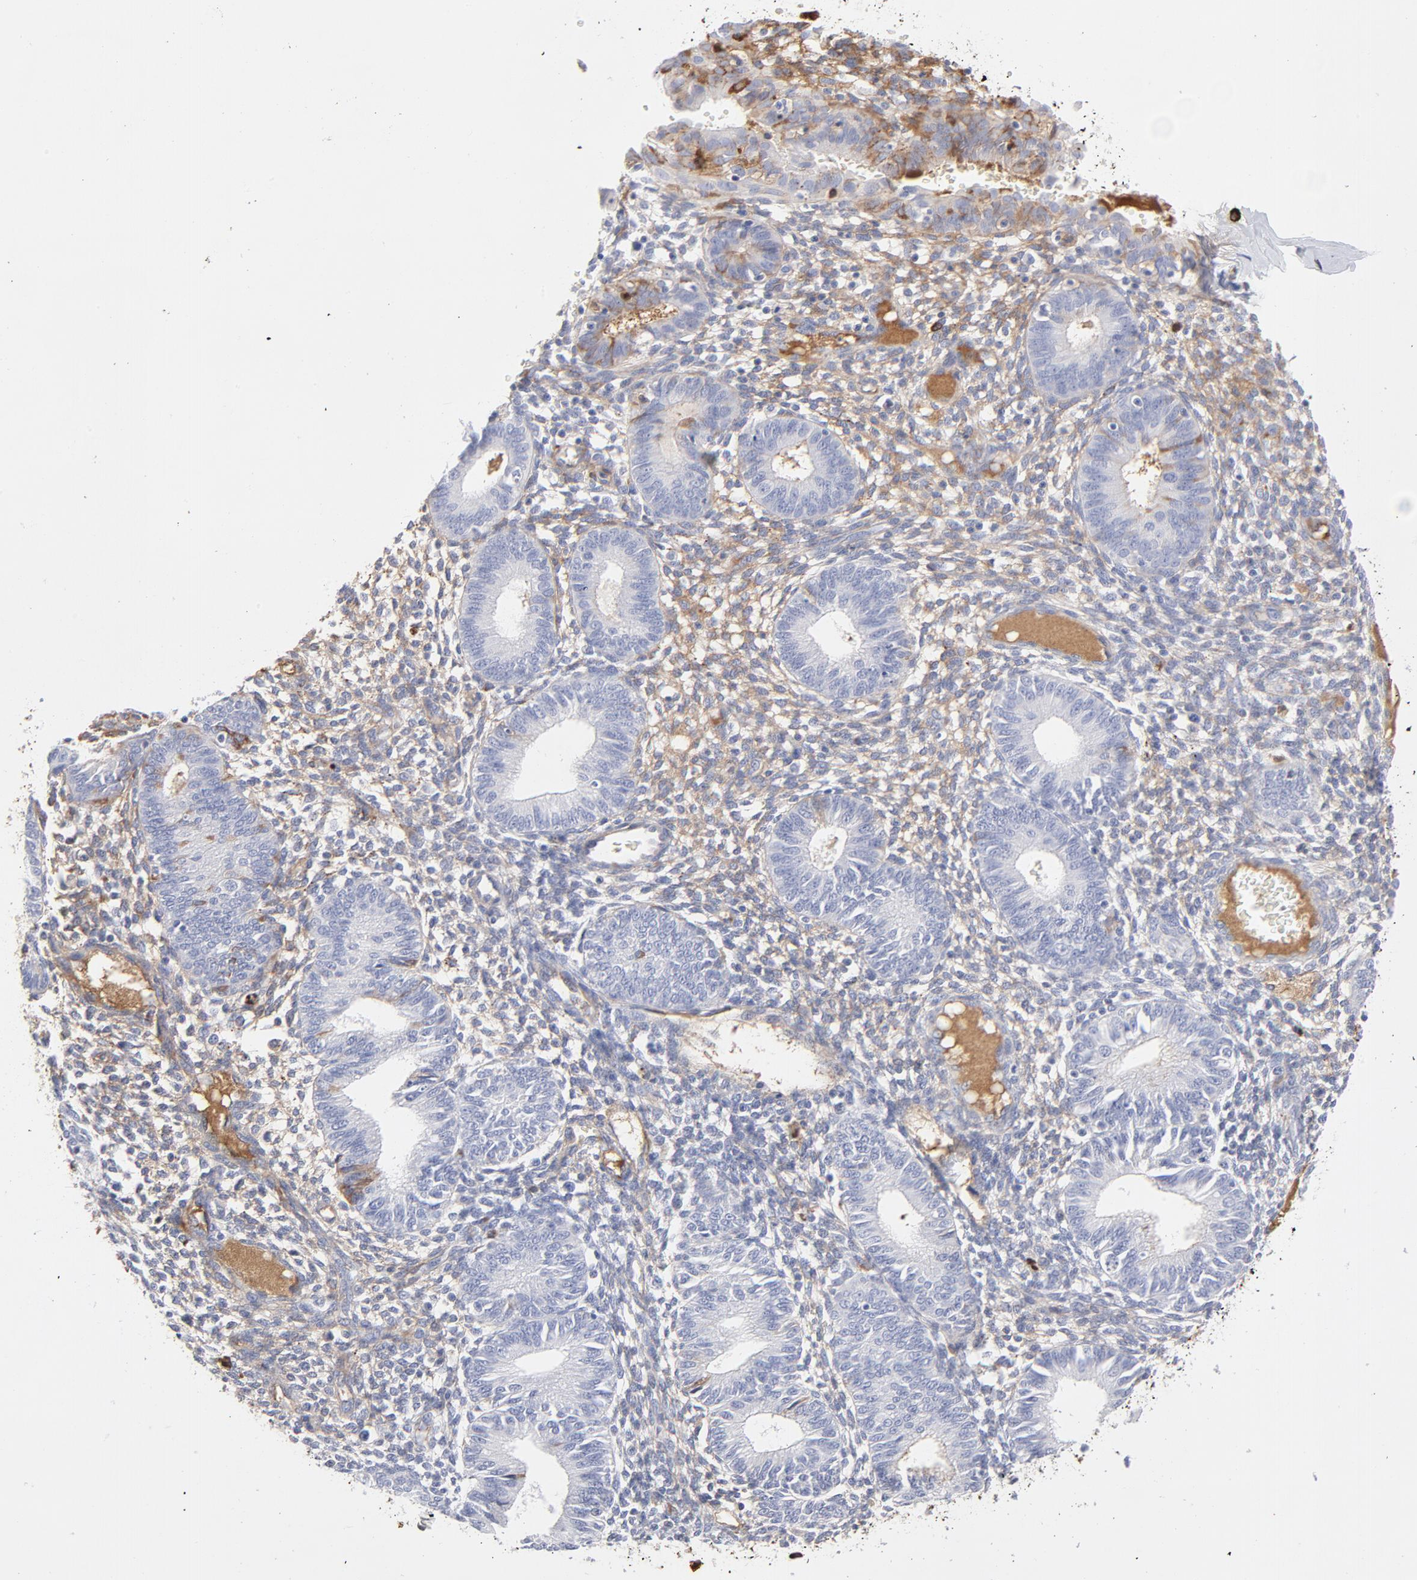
{"staining": {"intensity": "weak", "quantity": "25%-75%", "location": "cytoplasmic/membranous"}, "tissue": "endometrium", "cell_type": "Cells in endometrial stroma", "image_type": "normal", "snomed": [{"axis": "morphology", "description": "Normal tissue, NOS"}, {"axis": "topography", "description": "Endometrium"}], "caption": "A histopathology image of endometrium stained for a protein shows weak cytoplasmic/membranous brown staining in cells in endometrial stroma. (brown staining indicates protein expression, while blue staining denotes nuclei).", "gene": "PLAT", "patient": {"sex": "female", "age": 61}}